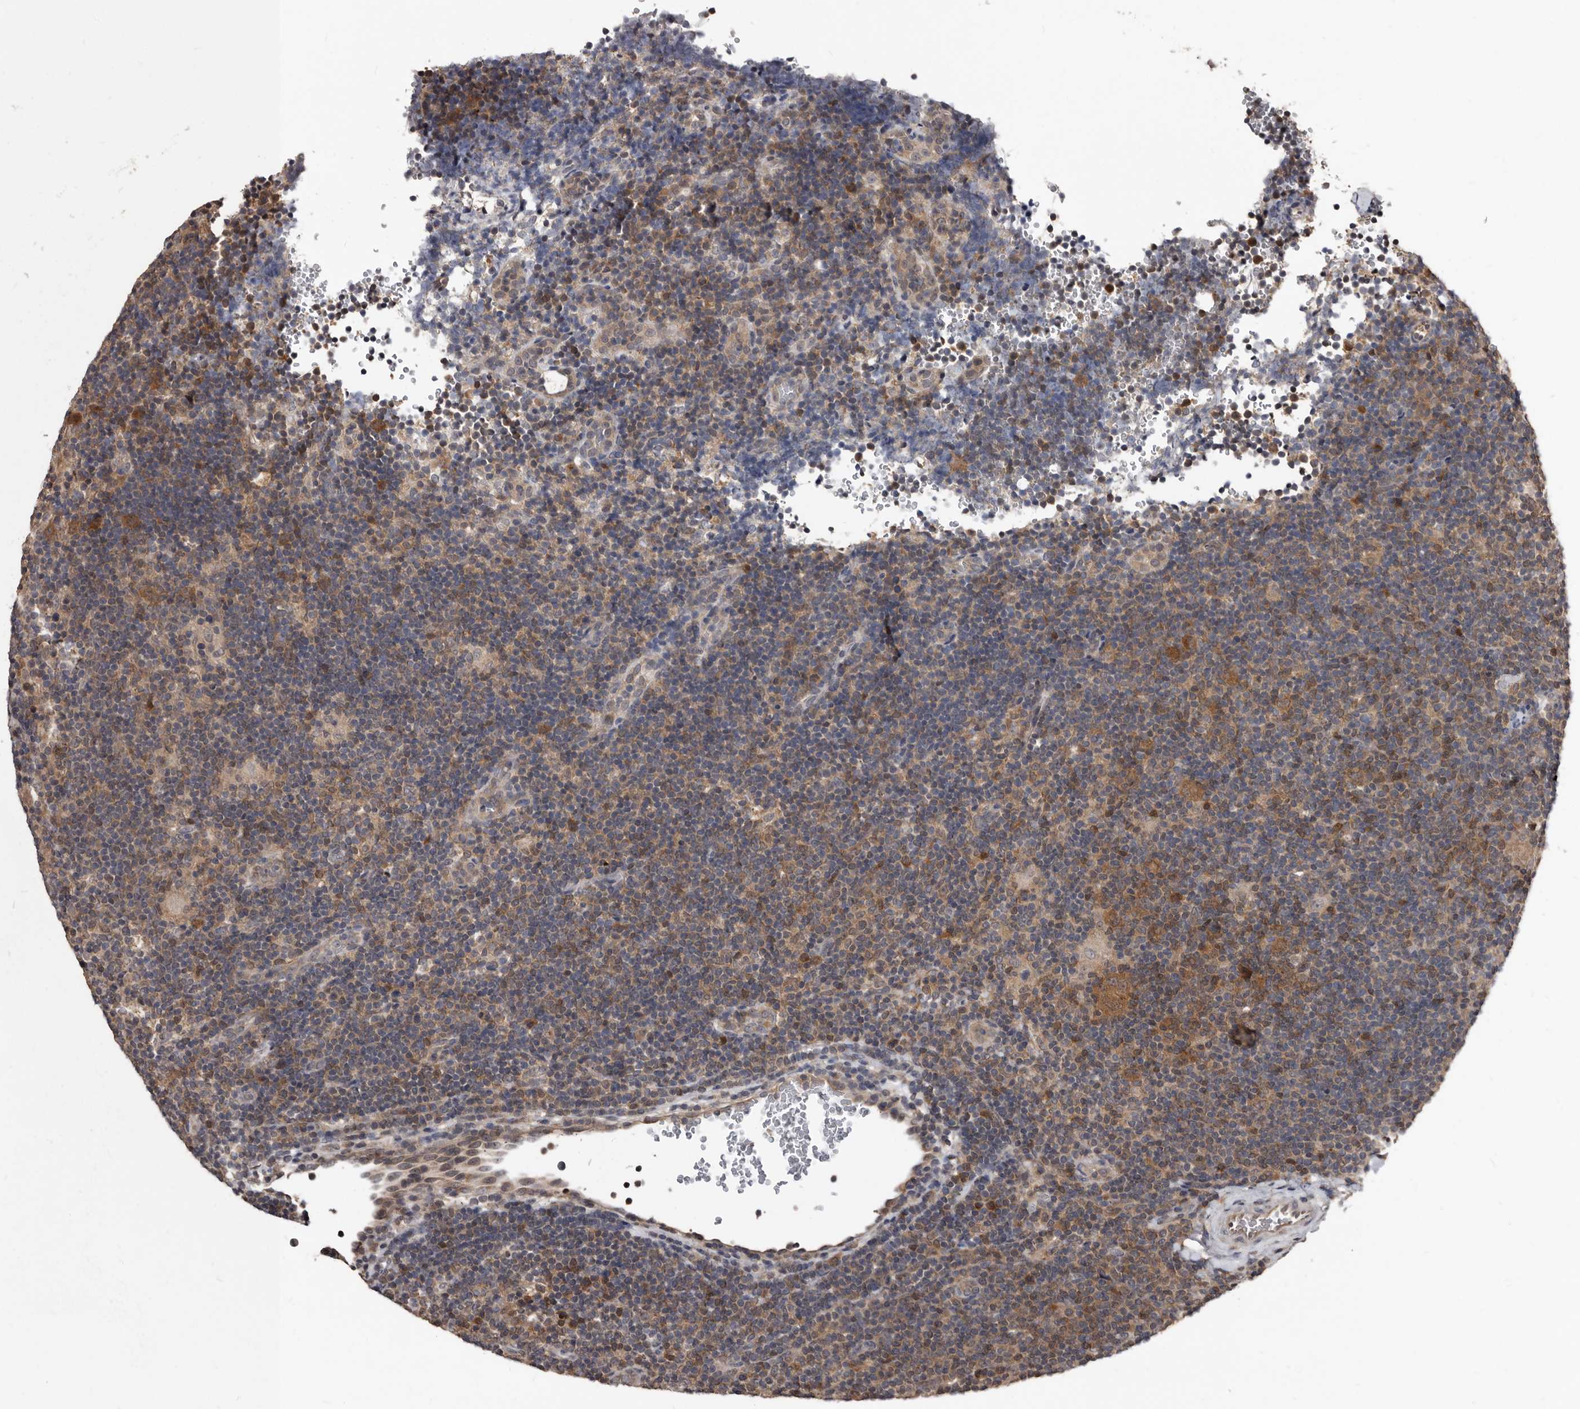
{"staining": {"intensity": "moderate", "quantity": ">75%", "location": "cytoplasmic/membranous"}, "tissue": "lymphoma", "cell_type": "Tumor cells", "image_type": "cancer", "snomed": [{"axis": "morphology", "description": "Hodgkin's disease, NOS"}, {"axis": "topography", "description": "Lymph node"}], "caption": "Hodgkin's disease stained with a protein marker shows moderate staining in tumor cells.", "gene": "PMVK", "patient": {"sex": "female", "age": 57}}